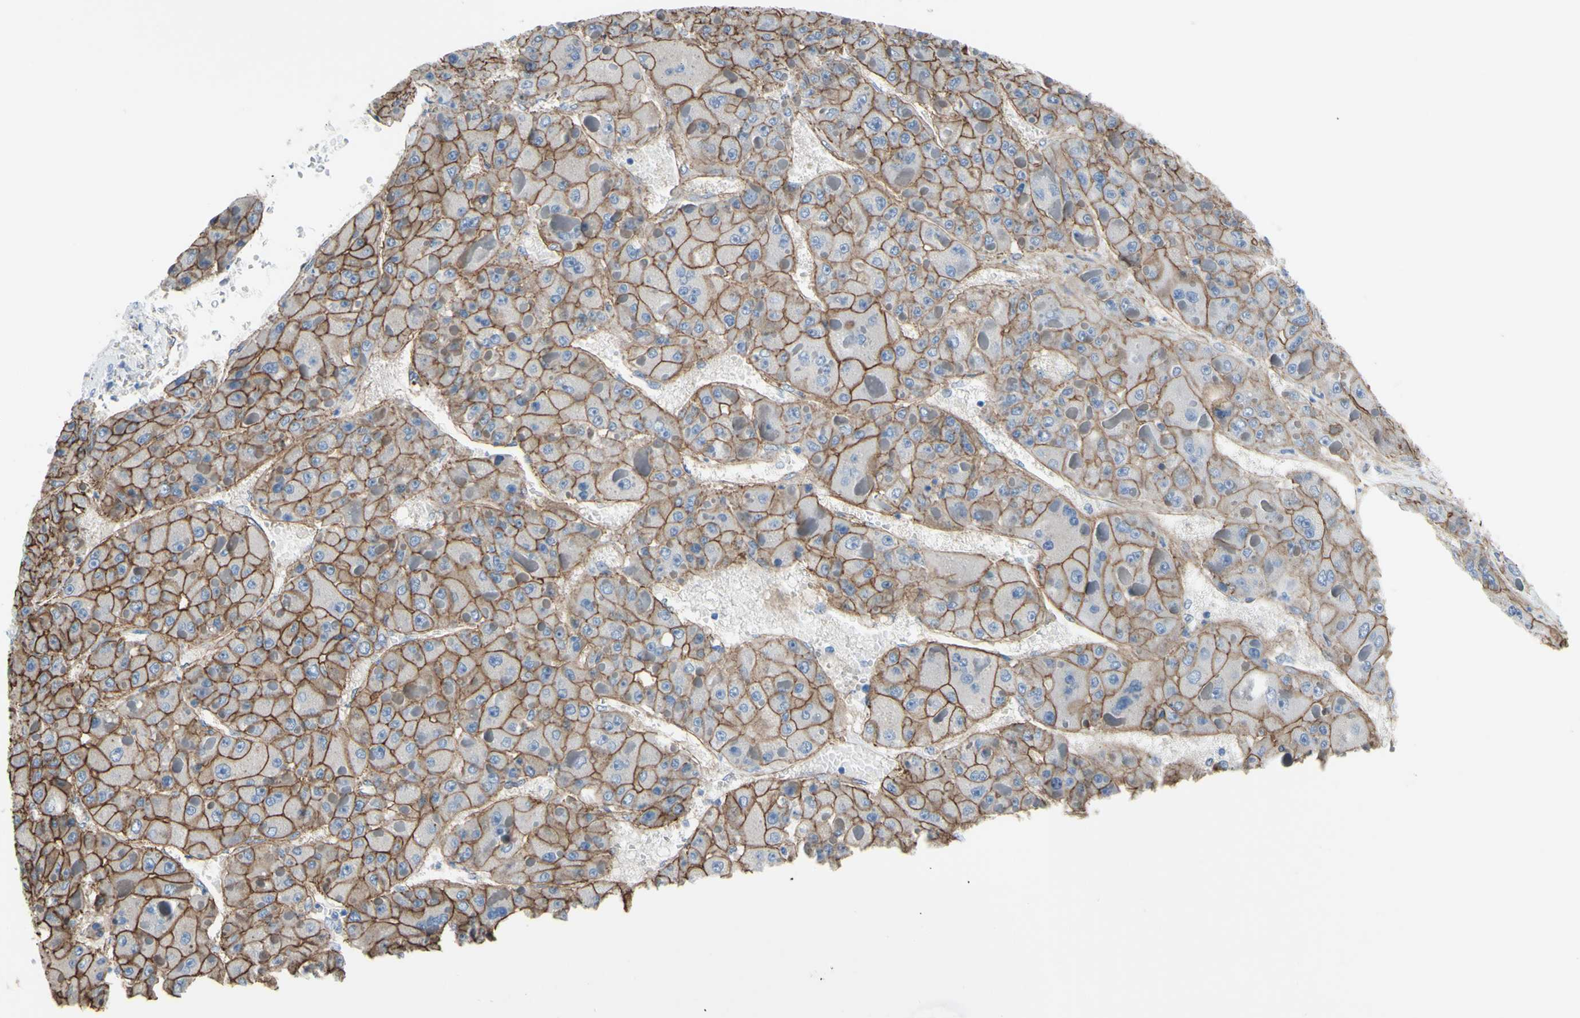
{"staining": {"intensity": "strong", "quantity": ">75%", "location": "cytoplasmic/membranous"}, "tissue": "liver cancer", "cell_type": "Tumor cells", "image_type": "cancer", "snomed": [{"axis": "morphology", "description": "Carcinoma, Hepatocellular, NOS"}, {"axis": "topography", "description": "Liver"}], "caption": "This image demonstrates immunohistochemistry staining of human liver cancer (hepatocellular carcinoma), with high strong cytoplasmic/membranous expression in about >75% of tumor cells.", "gene": "TPBG", "patient": {"sex": "female", "age": 73}}